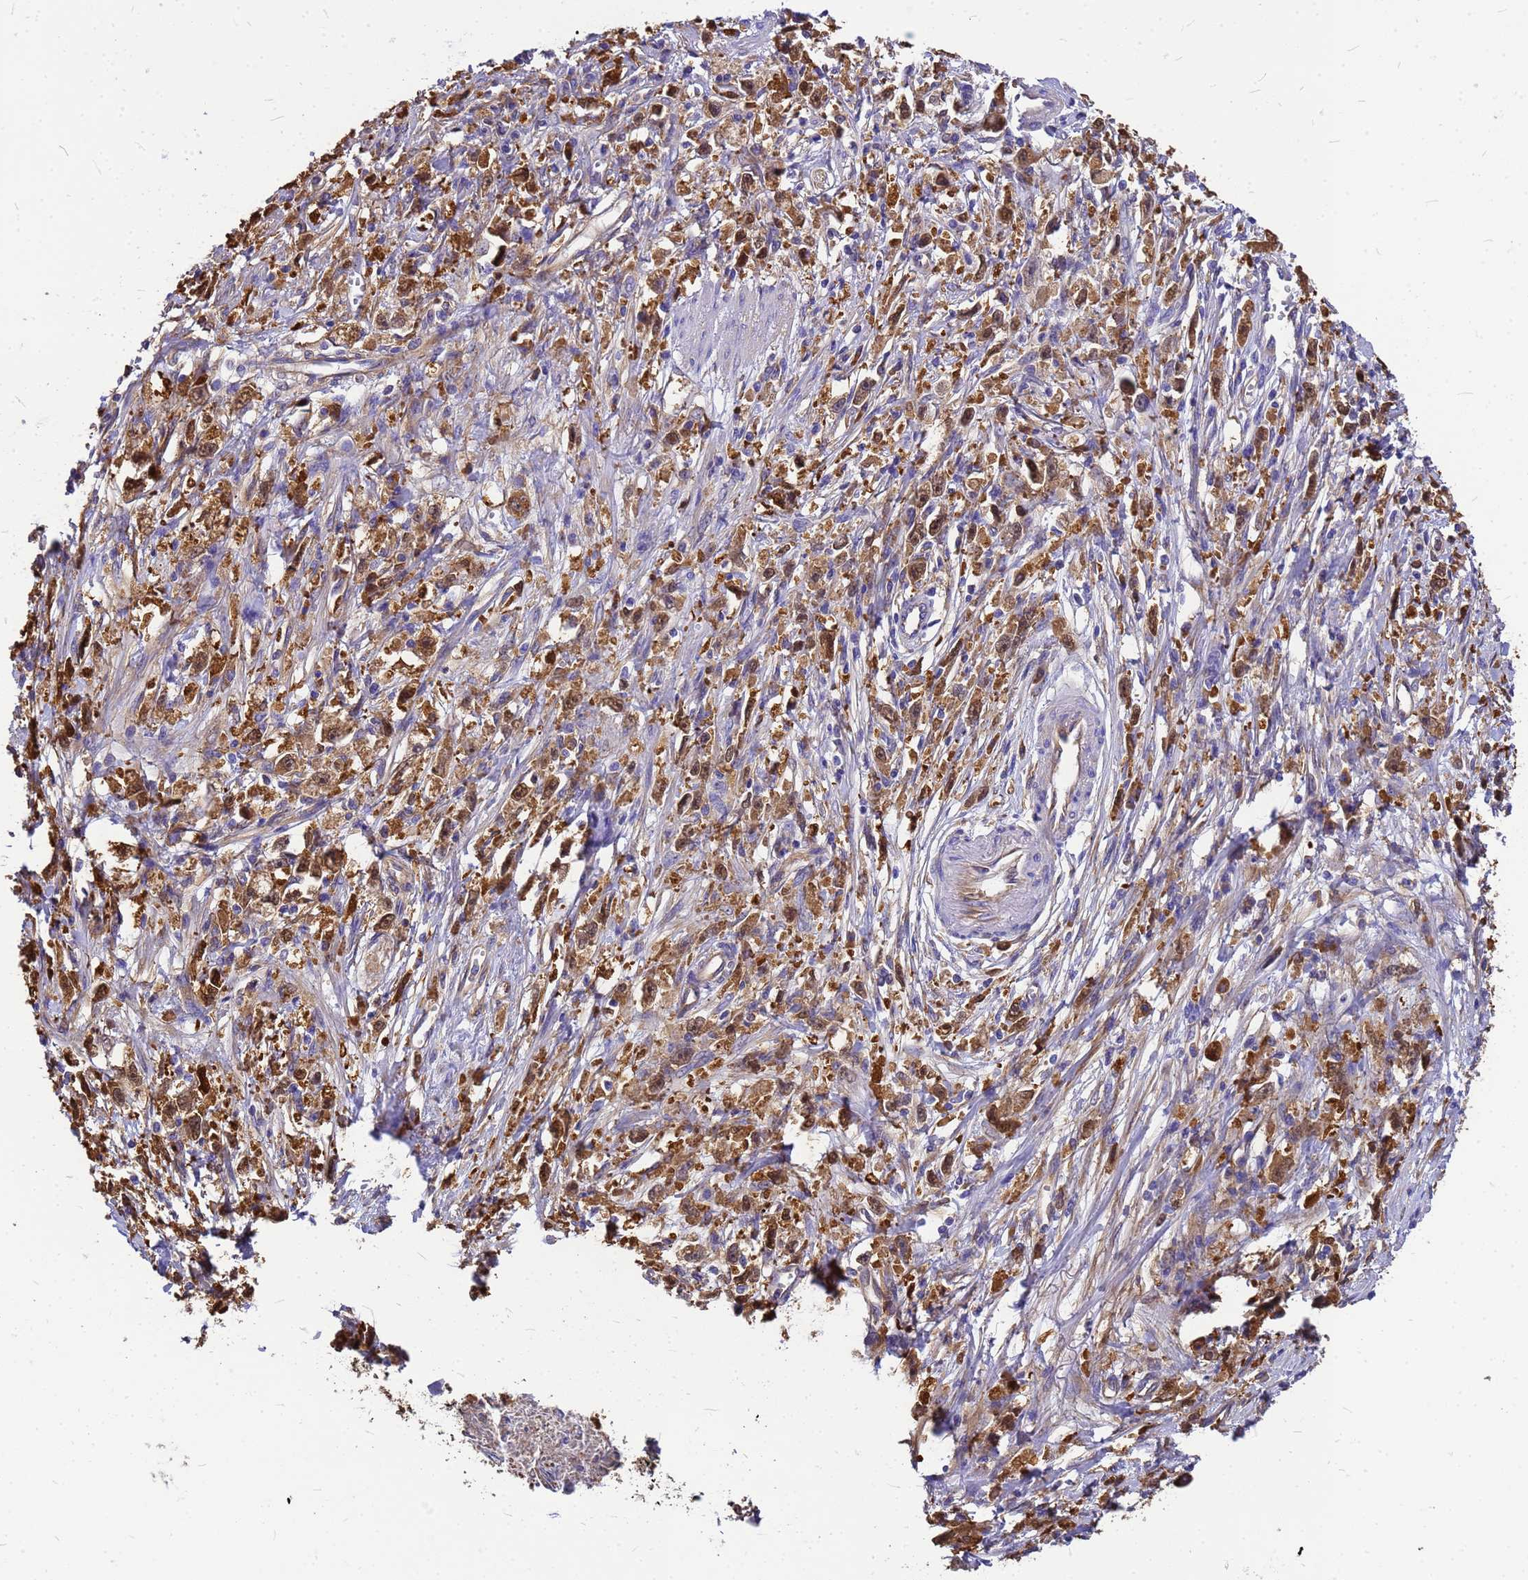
{"staining": {"intensity": "moderate", "quantity": ">75%", "location": "cytoplasmic/membranous"}, "tissue": "stomach cancer", "cell_type": "Tumor cells", "image_type": "cancer", "snomed": [{"axis": "morphology", "description": "Adenocarcinoma, NOS"}, {"axis": "topography", "description": "Stomach"}], "caption": "Moderate cytoplasmic/membranous expression for a protein is present in approximately >75% of tumor cells of stomach cancer (adenocarcinoma) using immunohistochemistry.", "gene": "GID4", "patient": {"sex": "female", "age": 59}}